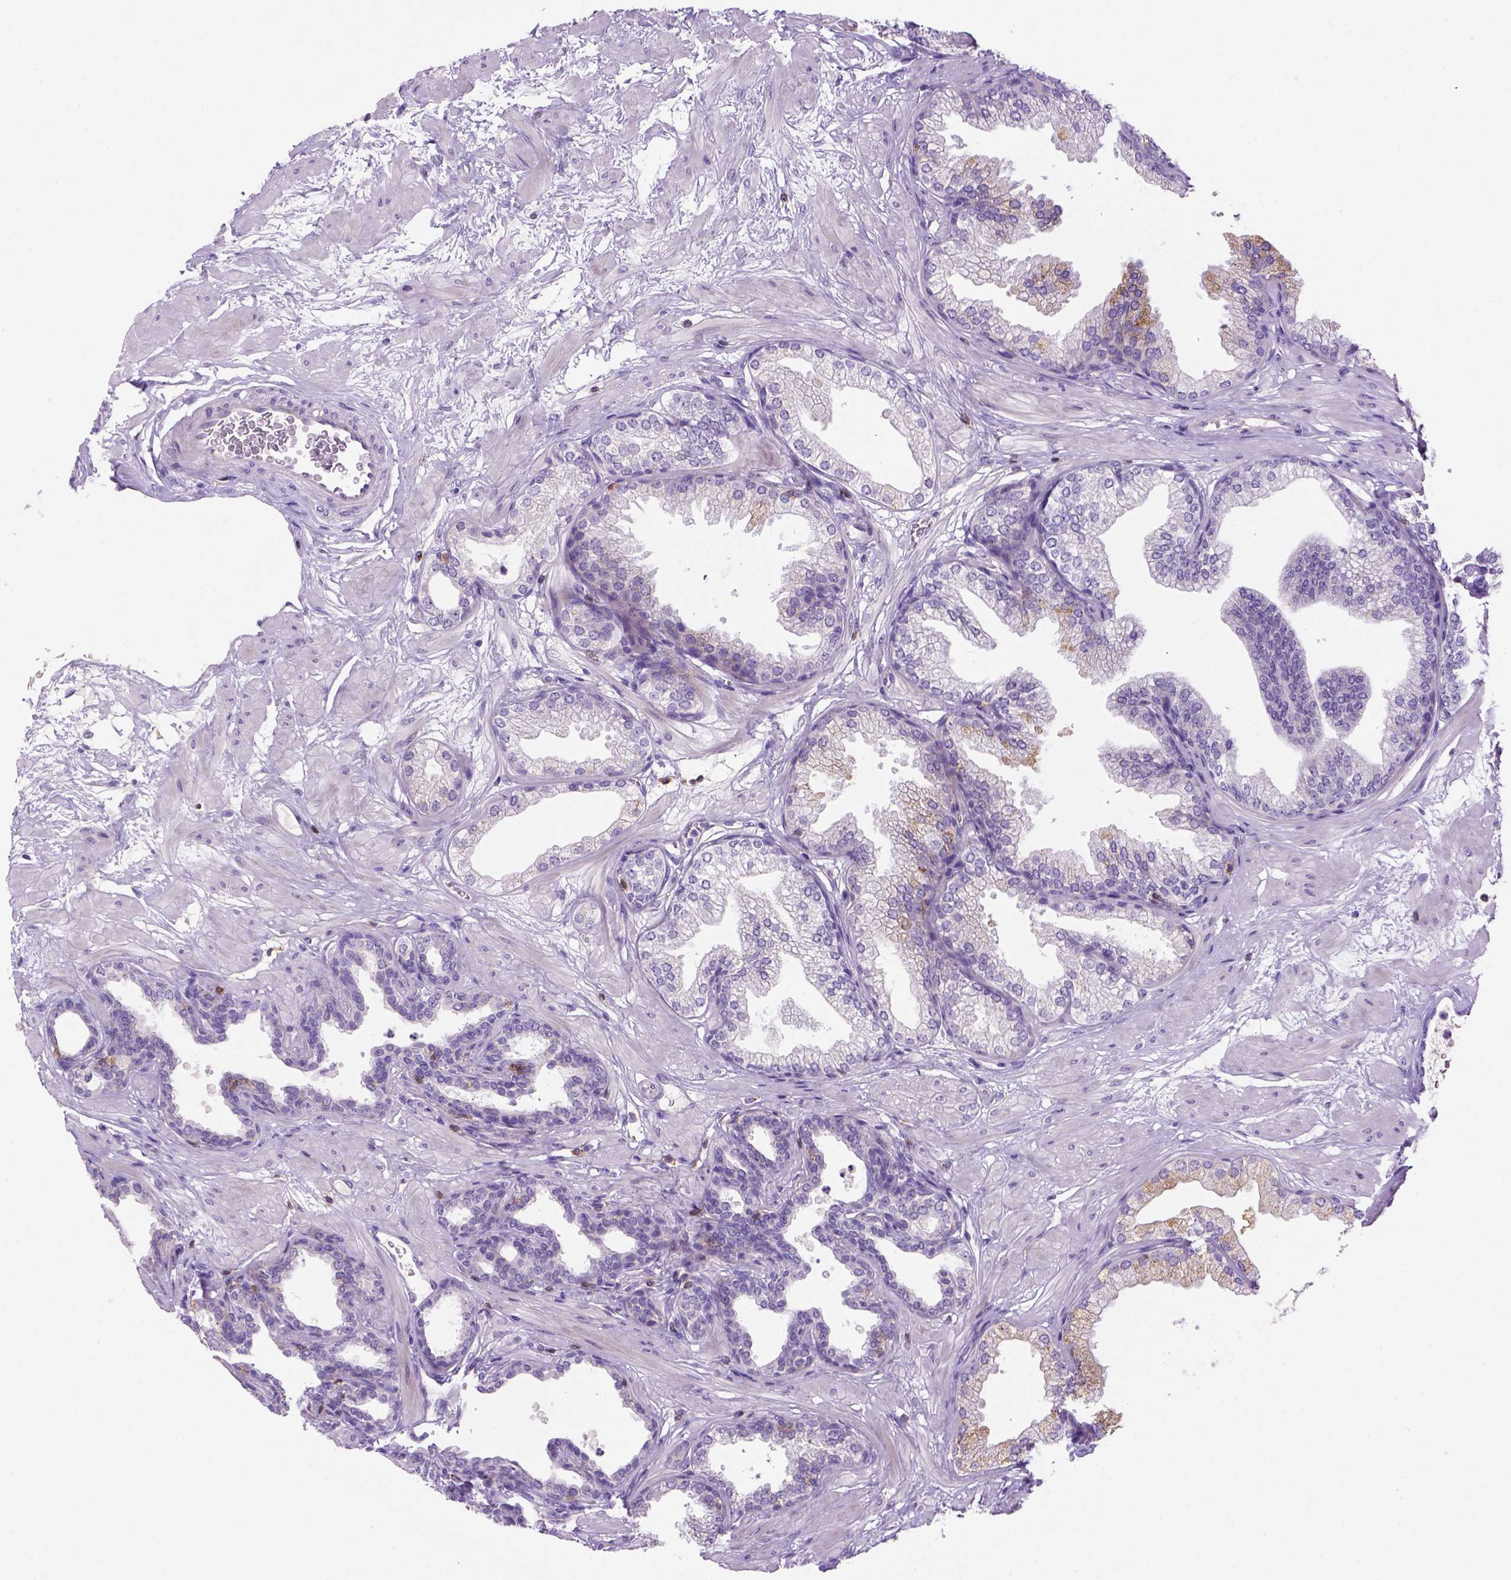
{"staining": {"intensity": "negative", "quantity": "none", "location": "none"}, "tissue": "prostate", "cell_type": "Glandular cells", "image_type": "normal", "snomed": [{"axis": "morphology", "description": "Normal tissue, NOS"}, {"axis": "topography", "description": "Prostate"}], "caption": "Protein analysis of benign prostate displays no significant staining in glandular cells. The staining is performed using DAB brown chromogen with nuclei counter-stained in using hematoxylin.", "gene": "CD3E", "patient": {"sex": "male", "age": 37}}